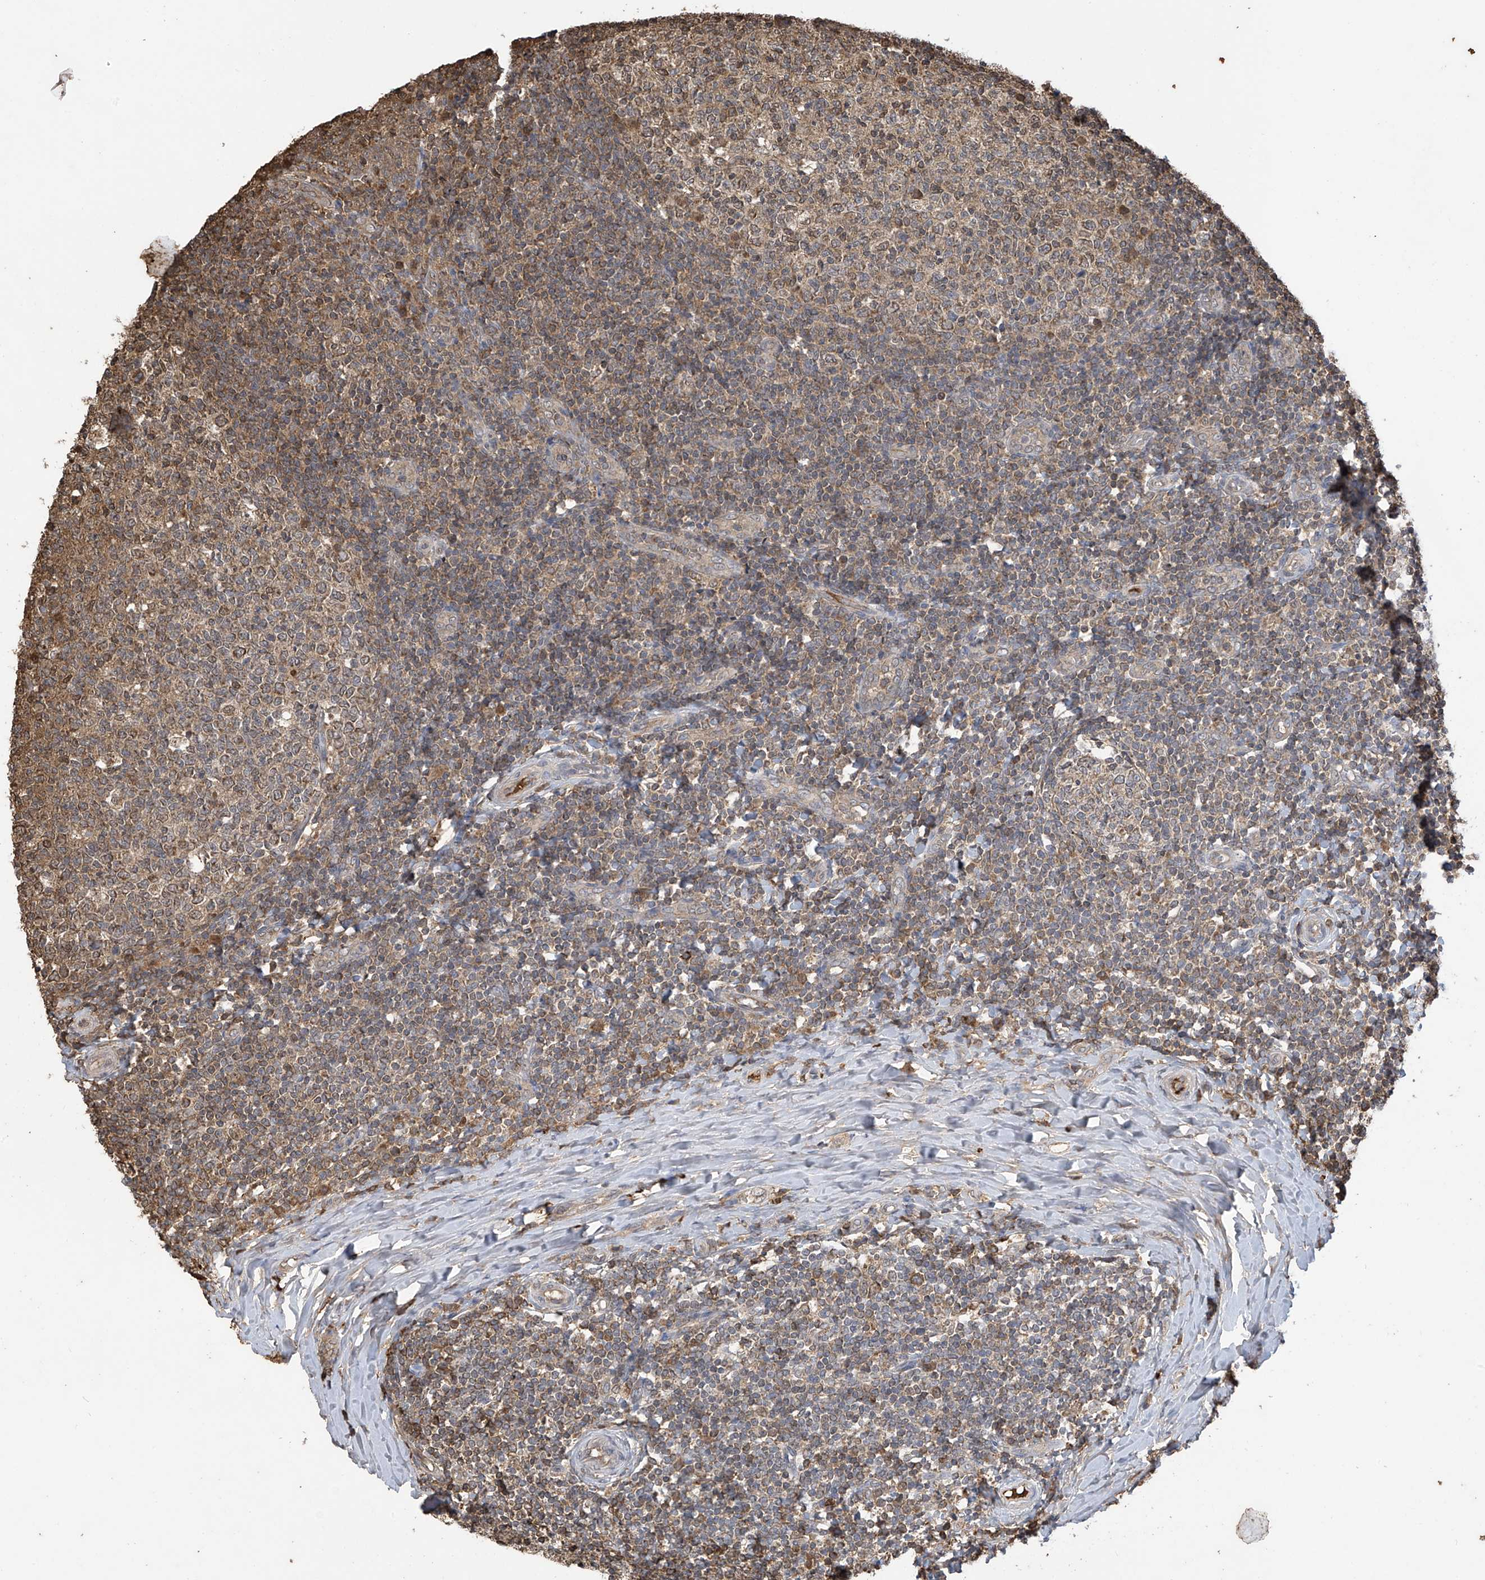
{"staining": {"intensity": "moderate", "quantity": ">75%", "location": "cytoplasmic/membranous"}, "tissue": "tonsil", "cell_type": "Germinal center cells", "image_type": "normal", "snomed": [{"axis": "morphology", "description": "Normal tissue, NOS"}, {"axis": "topography", "description": "Tonsil"}], "caption": "Germinal center cells show medium levels of moderate cytoplasmic/membranous expression in about >75% of cells in normal human tonsil.", "gene": "PNPT1", "patient": {"sex": "female", "age": 19}}